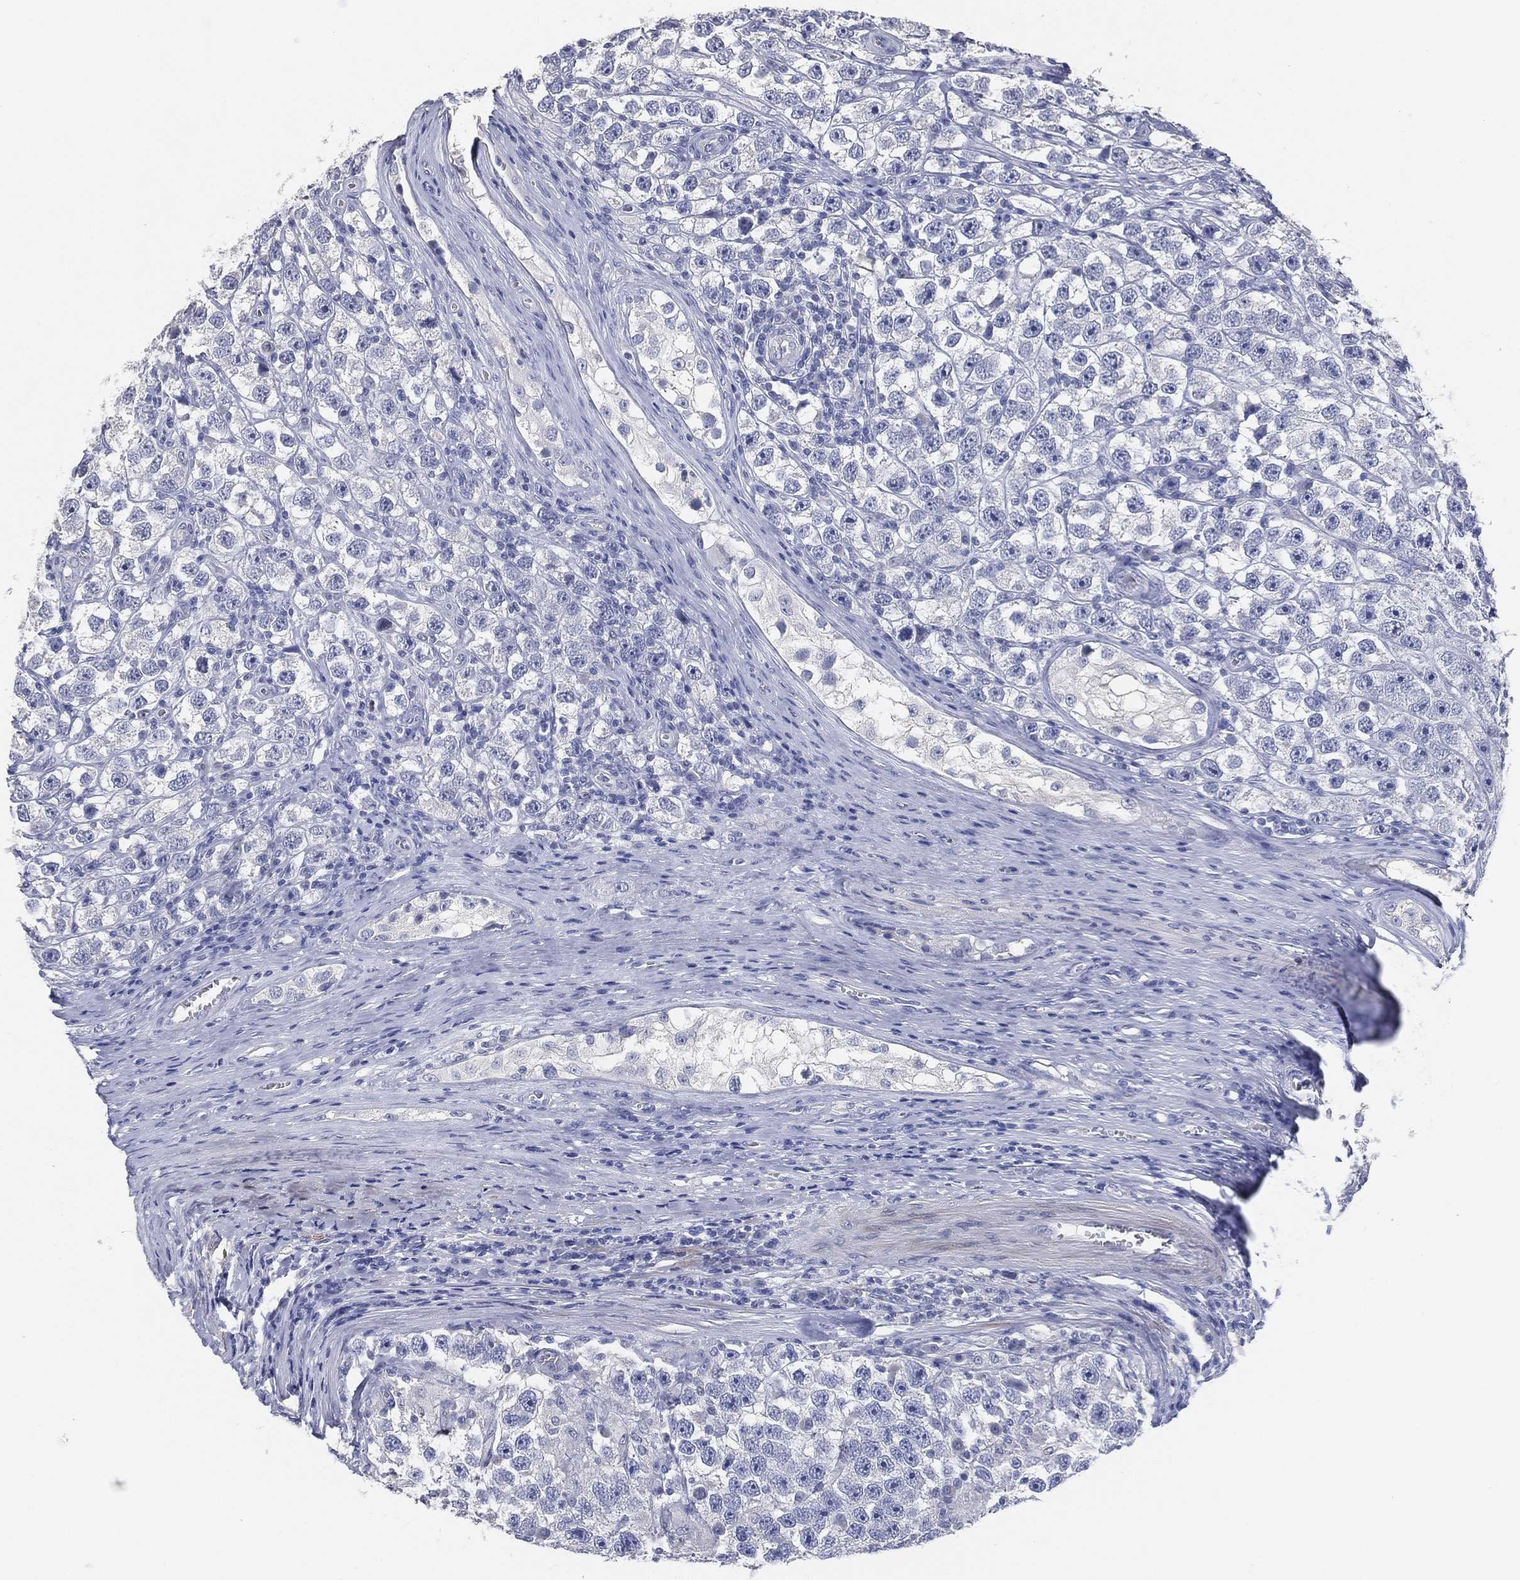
{"staining": {"intensity": "negative", "quantity": "none", "location": "none"}, "tissue": "testis cancer", "cell_type": "Tumor cells", "image_type": "cancer", "snomed": [{"axis": "morphology", "description": "Seminoma, NOS"}, {"axis": "topography", "description": "Testis"}], "caption": "Protein analysis of testis cancer shows no significant staining in tumor cells.", "gene": "FAM187B", "patient": {"sex": "male", "age": 26}}